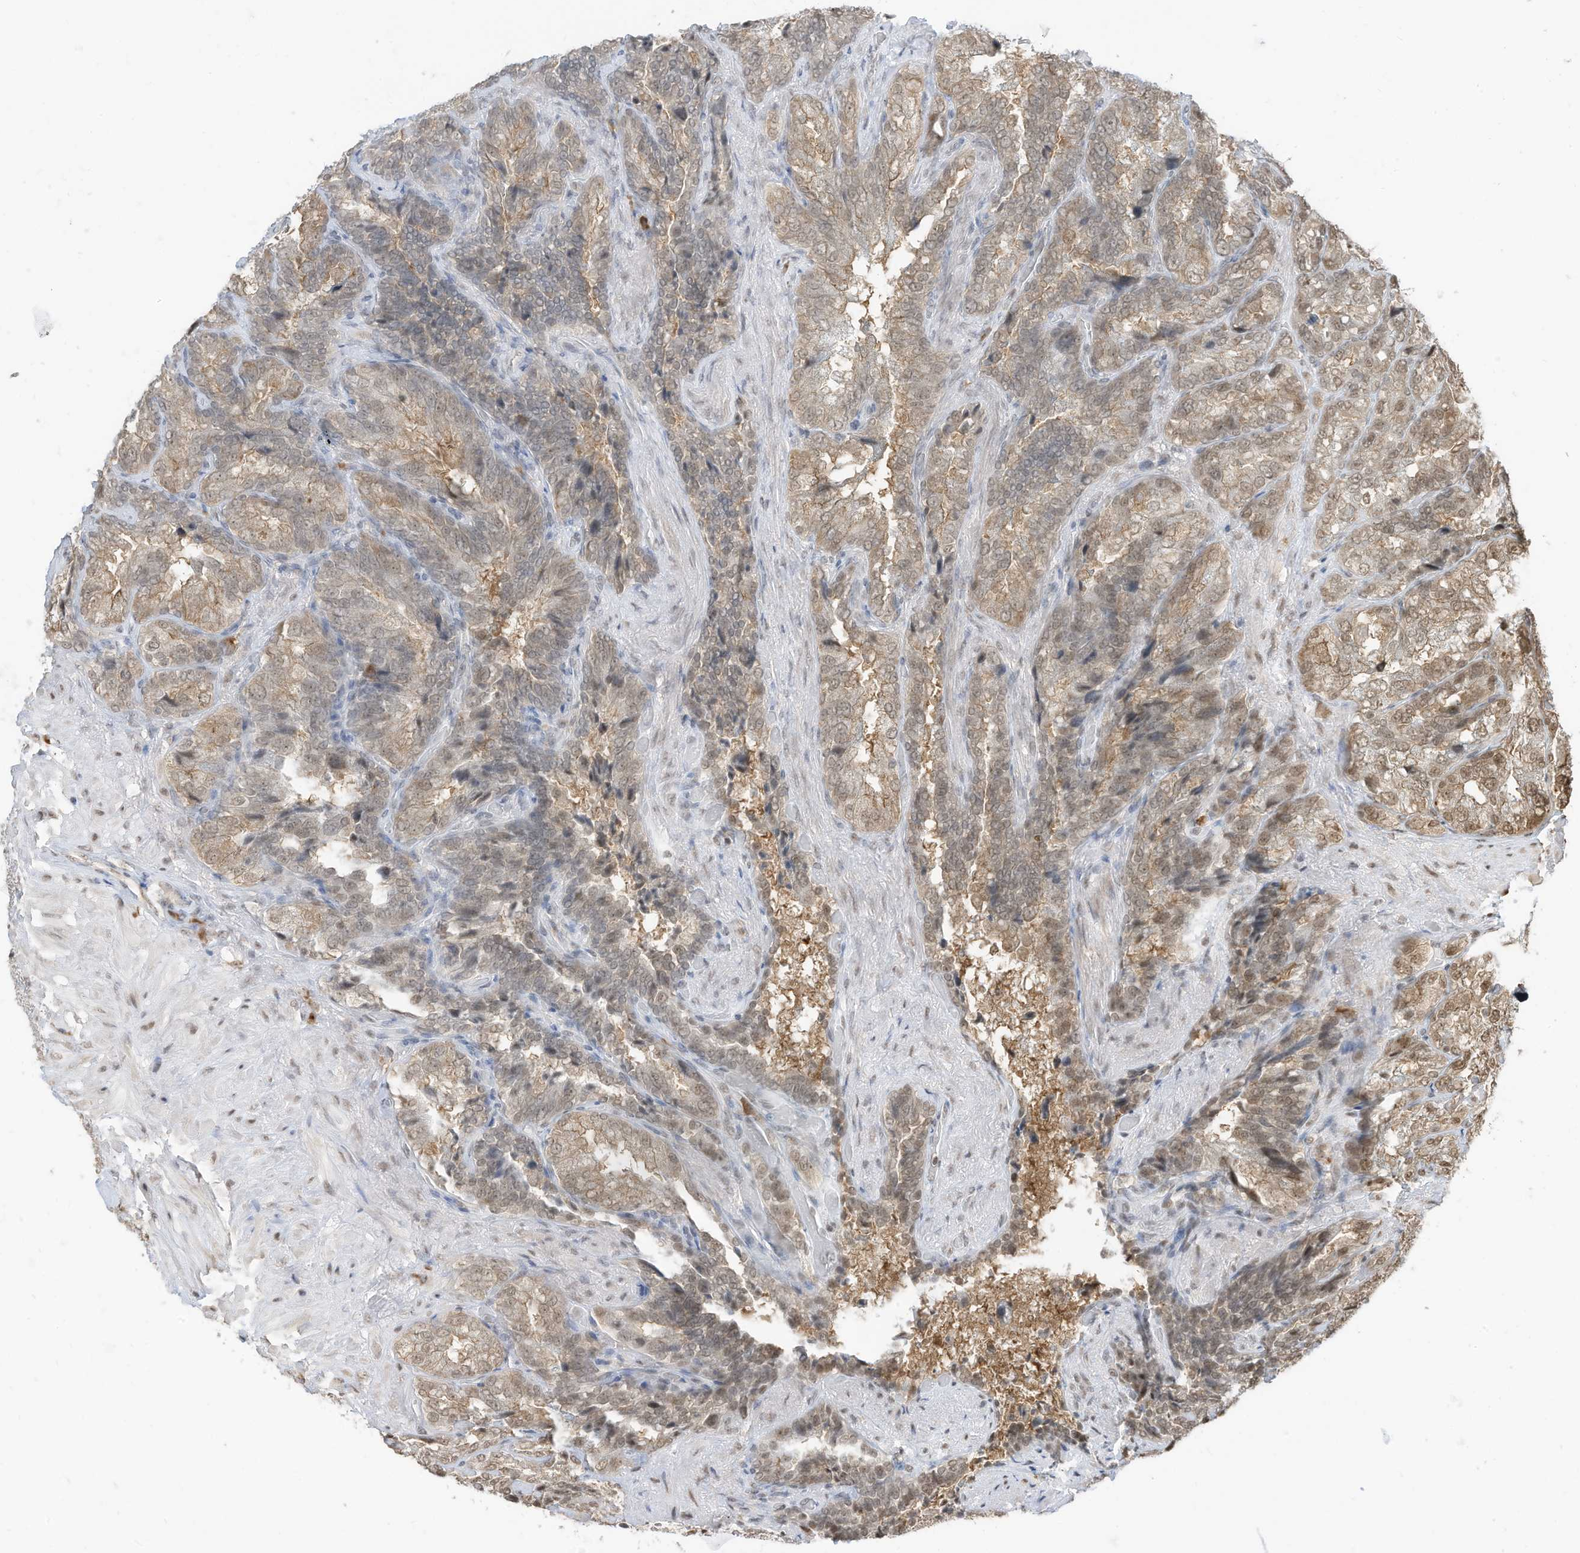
{"staining": {"intensity": "moderate", "quantity": "25%-75%", "location": "nuclear"}, "tissue": "seminal vesicle", "cell_type": "Glandular cells", "image_type": "normal", "snomed": [{"axis": "morphology", "description": "Normal tissue, NOS"}, {"axis": "topography", "description": "Seminal veicle"}, {"axis": "topography", "description": "Peripheral nerve tissue"}], "caption": "Glandular cells show medium levels of moderate nuclear staining in about 25%-75% of cells in unremarkable human seminal vesicle. The protein of interest is stained brown, and the nuclei are stained in blue (DAB (3,3'-diaminobenzidine) IHC with brightfield microscopy, high magnification).", "gene": "ZNF195", "patient": {"sex": "male", "age": 63}}